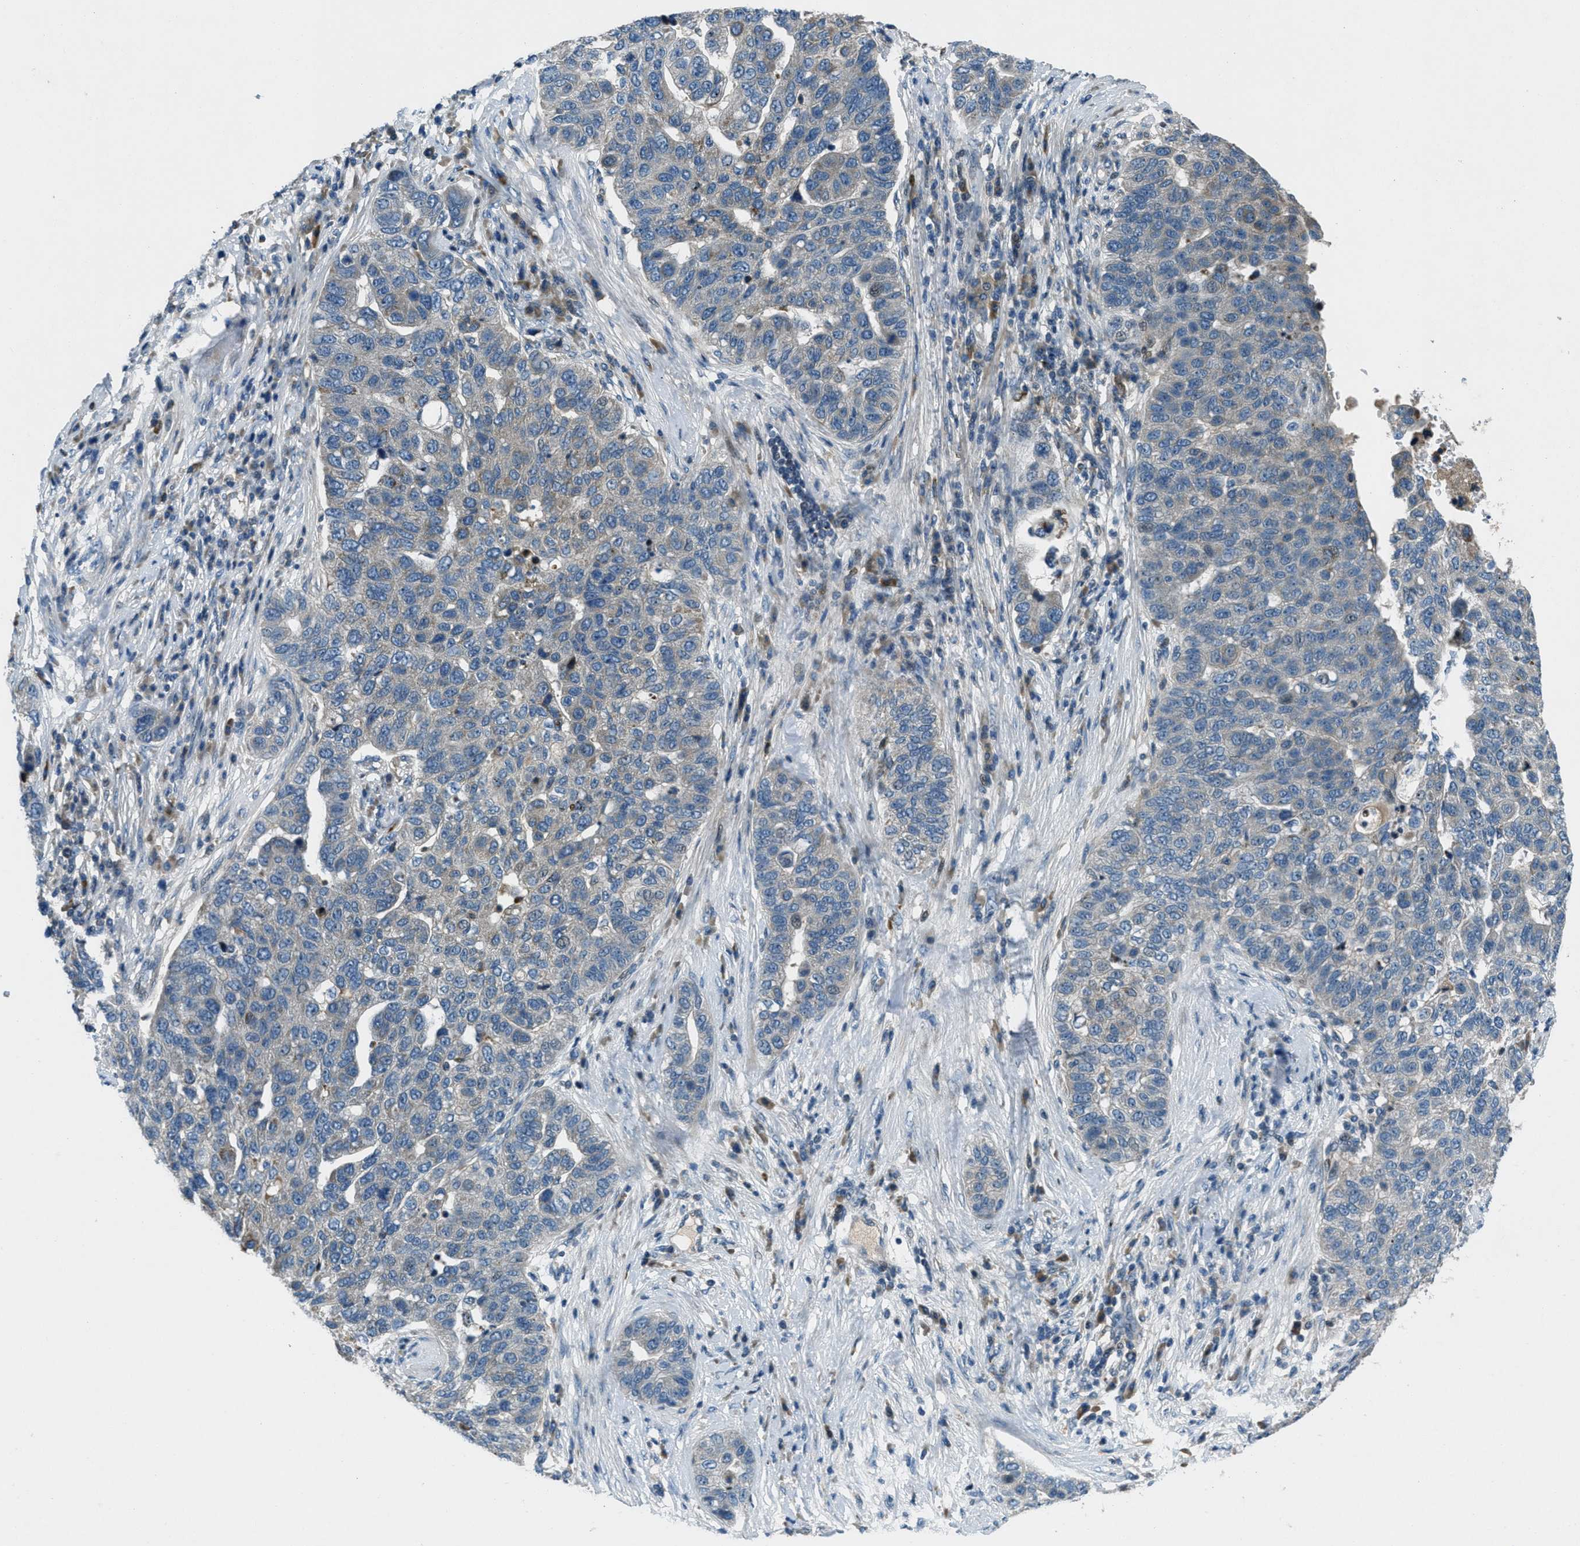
{"staining": {"intensity": "weak", "quantity": "<25%", "location": "cytoplasmic/membranous"}, "tissue": "pancreatic cancer", "cell_type": "Tumor cells", "image_type": "cancer", "snomed": [{"axis": "morphology", "description": "Adenocarcinoma, NOS"}, {"axis": "topography", "description": "Pancreas"}], "caption": "Immunohistochemistry (IHC) photomicrograph of pancreatic adenocarcinoma stained for a protein (brown), which shows no positivity in tumor cells.", "gene": "CLEC2D", "patient": {"sex": "female", "age": 61}}